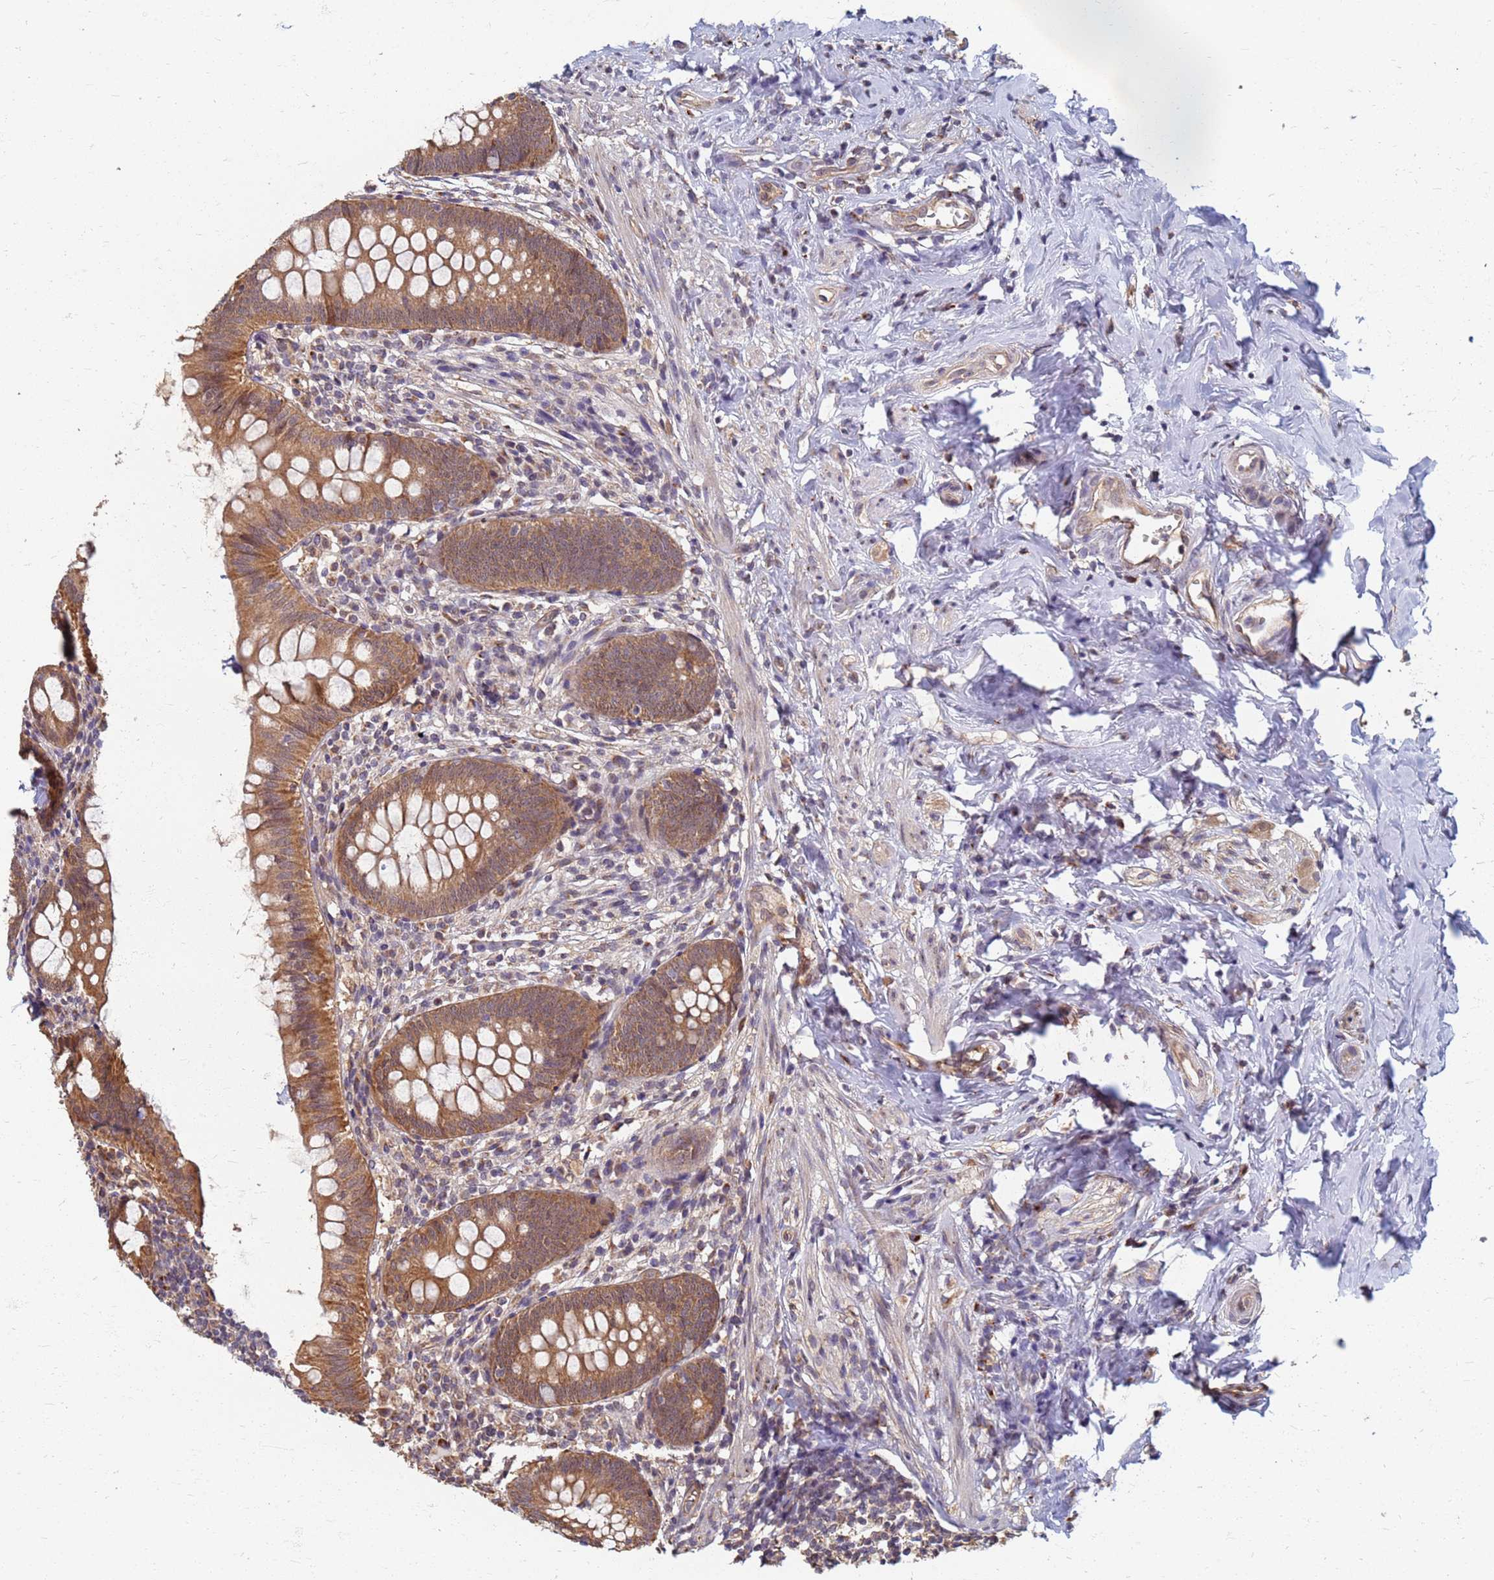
{"staining": {"intensity": "moderate", "quantity": ">75%", "location": "cytoplasmic/membranous"}, "tissue": "appendix", "cell_type": "Glandular cells", "image_type": "normal", "snomed": [{"axis": "morphology", "description": "Normal tissue, NOS"}, {"axis": "topography", "description": "Appendix"}], "caption": "Immunohistochemistry (IHC) of unremarkable human appendix exhibits medium levels of moderate cytoplasmic/membranous positivity in approximately >75% of glandular cells. The protein is stained brown, and the nuclei are stained in blue (DAB IHC with brightfield microscopy, high magnification).", "gene": "ITGB4", "patient": {"sex": "female", "age": 51}}